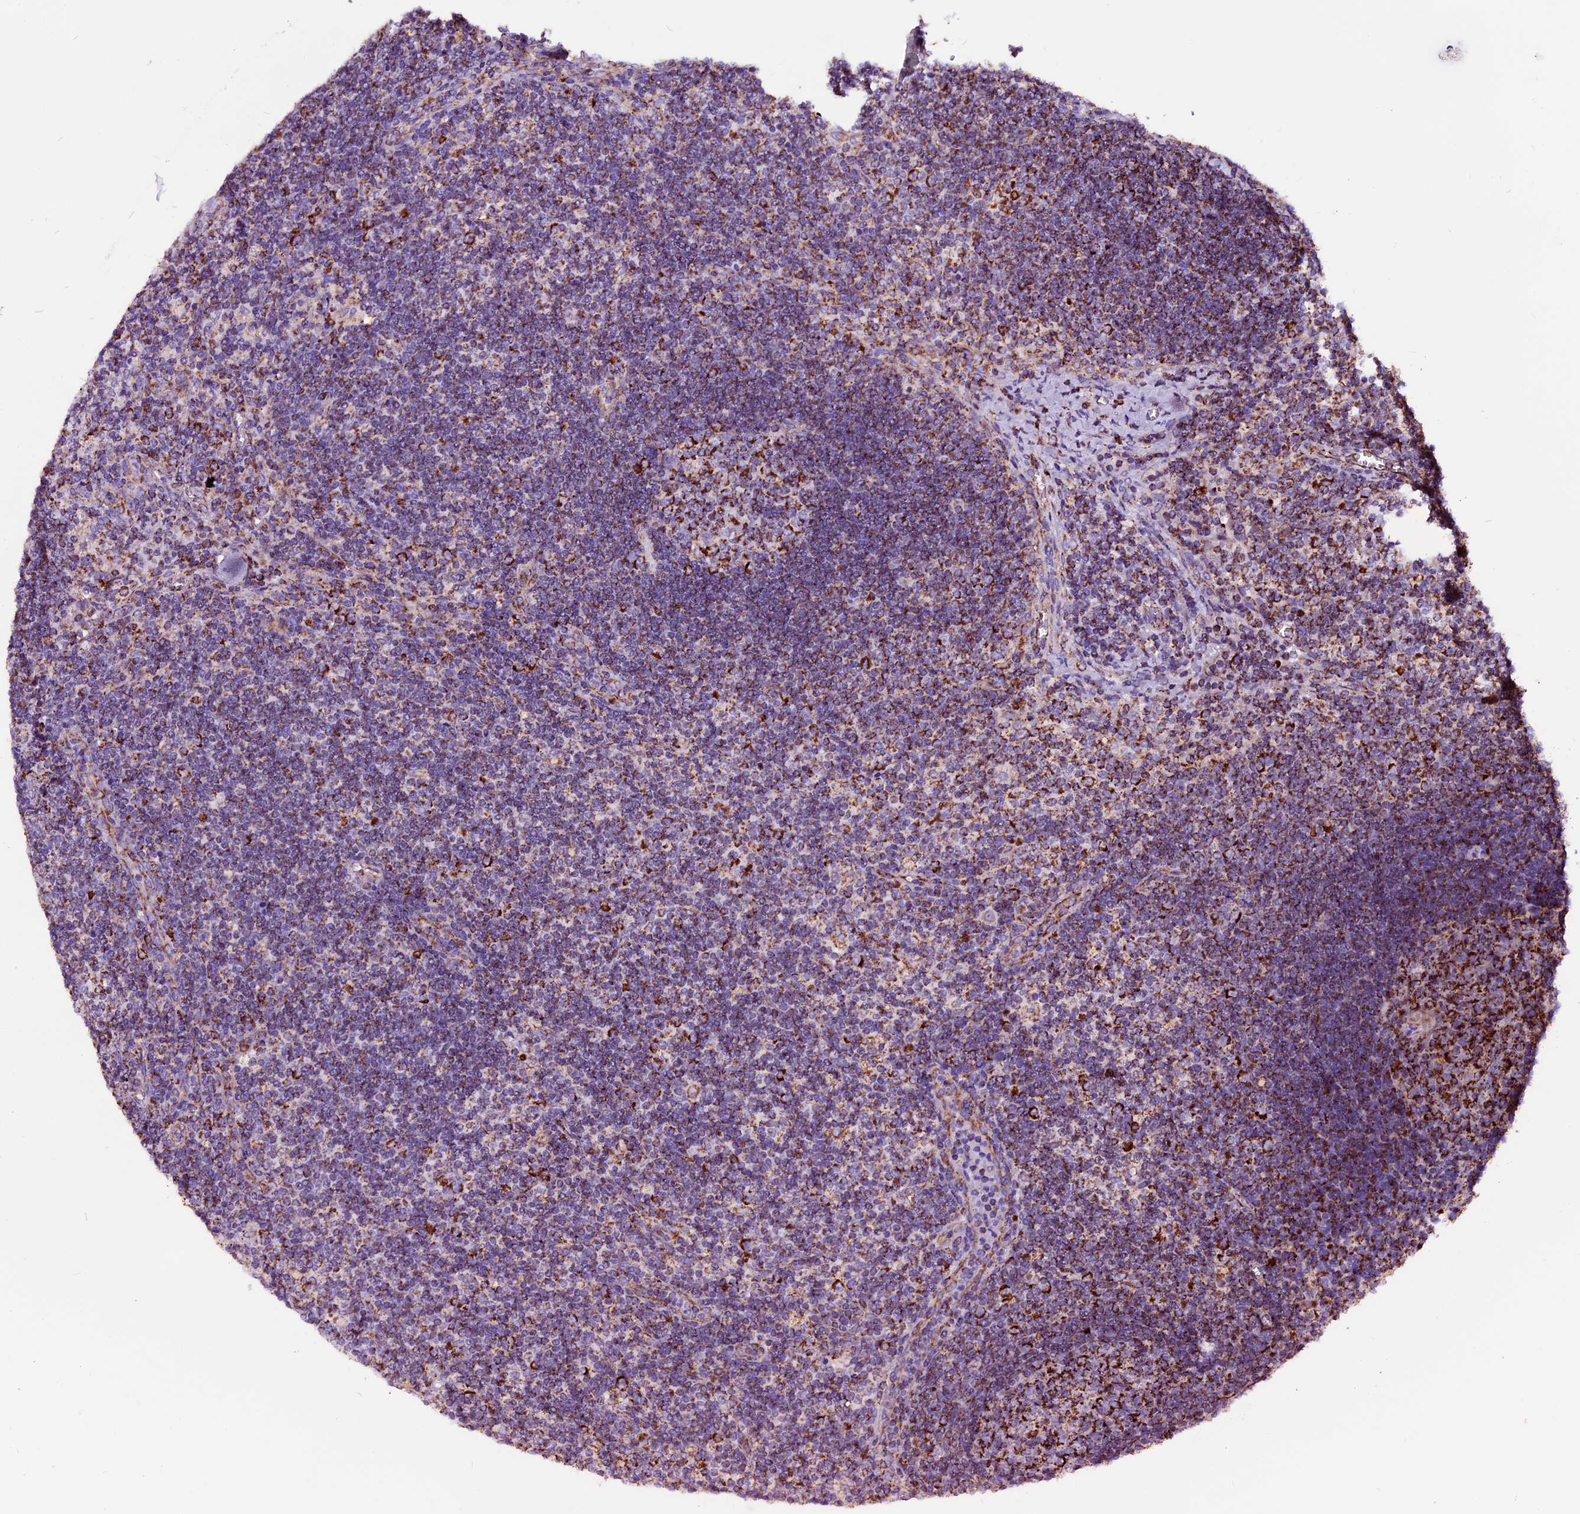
{"staining": {"intensity": "strong", "quantity": ">75%", "location": "cytoplasmic/membranous"}, "tissue": "lymph node", "cell_type": "Germinal center cells", "image_type": "normal", "snomed": [{"axis": "morphology", "description": "Normal tissue, NOS"}, {"axis": "topography", "description": "Lymph node"}], "caption": "A brown stain shows strong cytoplasmic/membranous staining of a protein in germinal center cells of benign human lymph node.", "gene": "CX3CL1", "patient": {"sex": "male", "age": 58}}